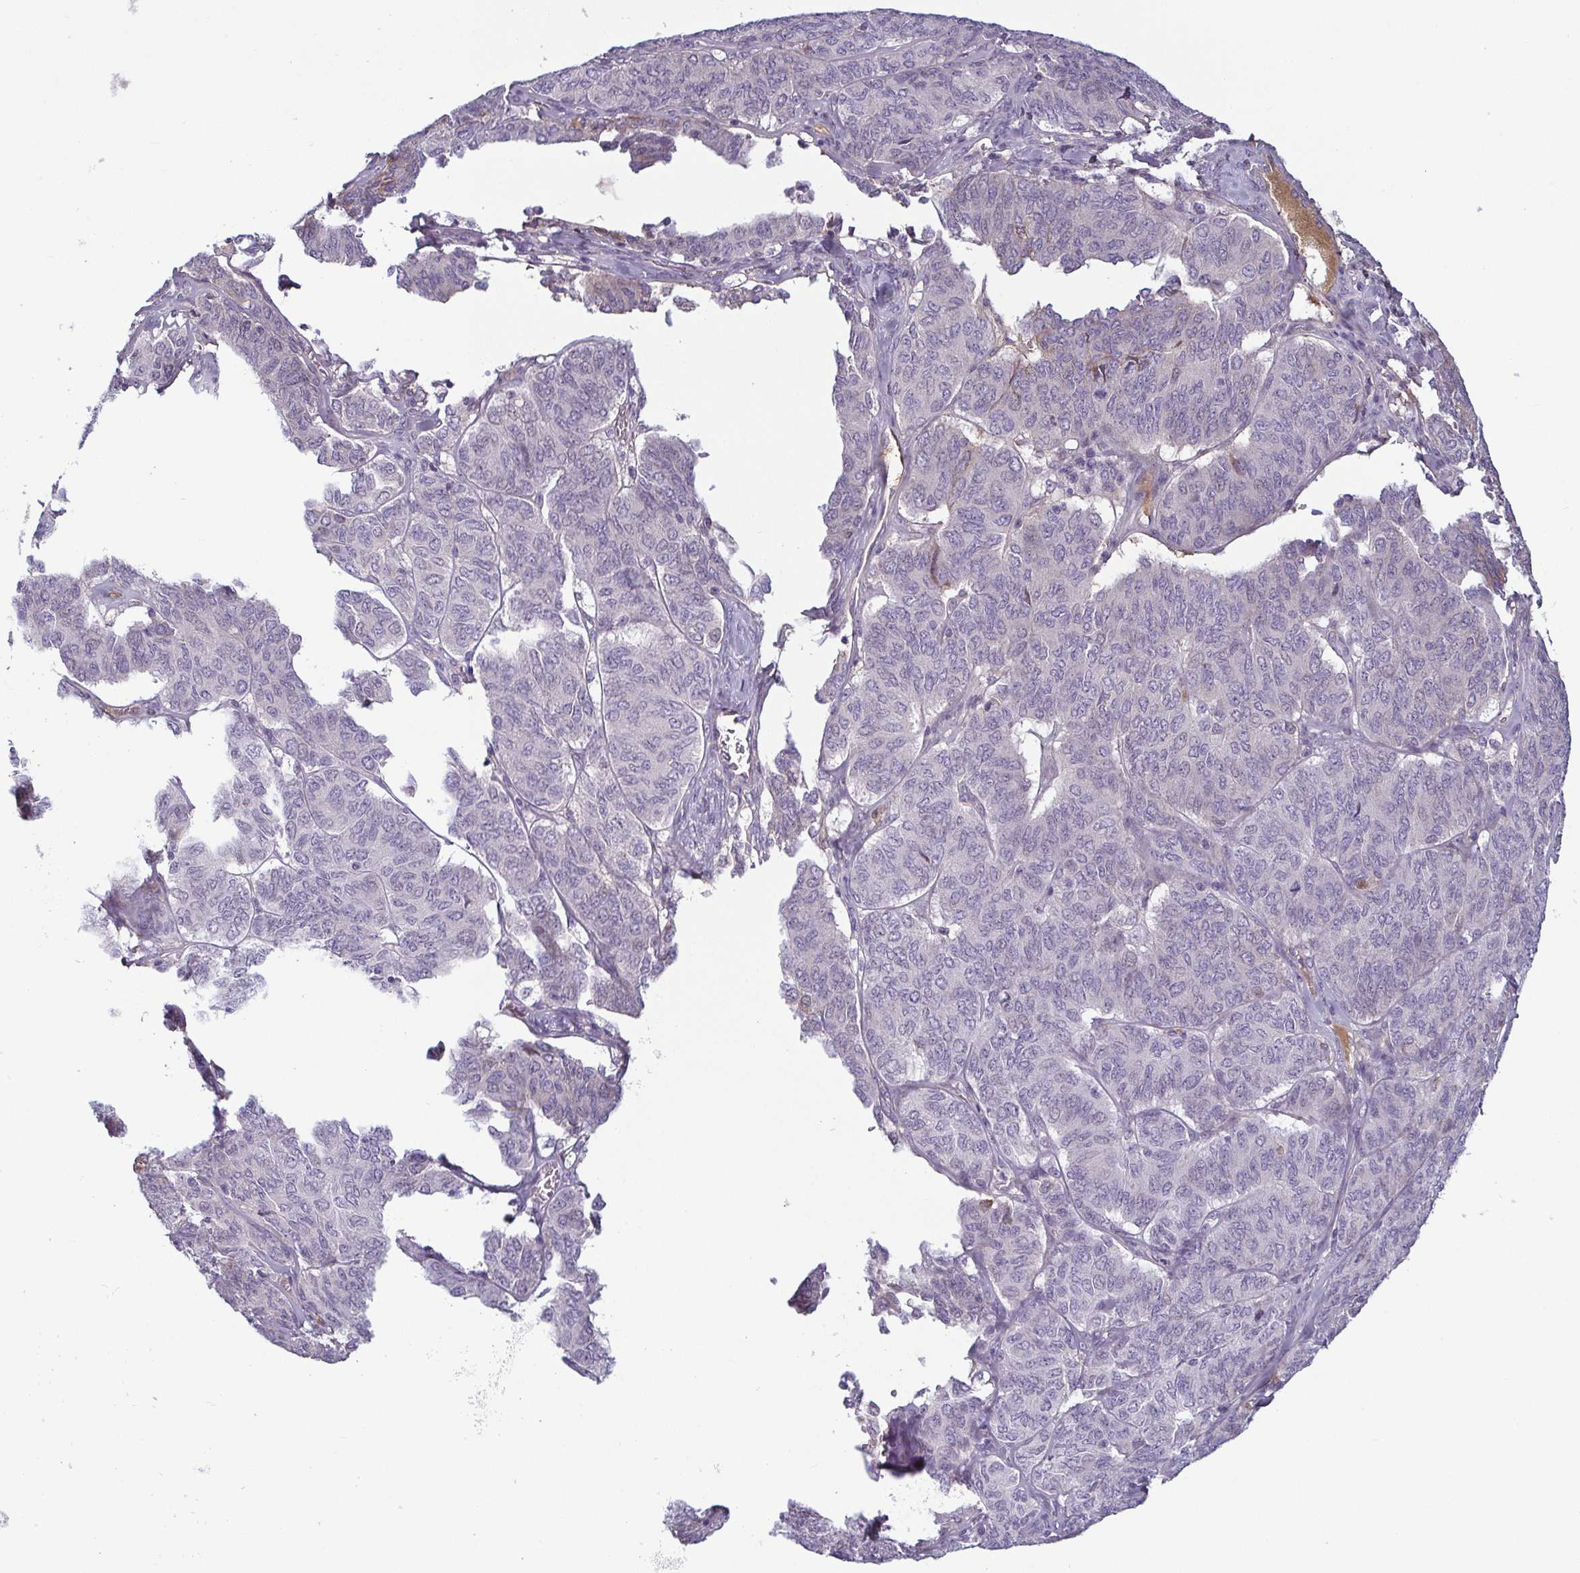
{"staining": {"intensity": "negative", "quantity": "none", "location": "none"}, "tissue": "ovarian cancer", "cell_type": "Tumor cells", "image_type": "cancer", "snomed": [{"axis": "morphology", "description": "Carcinoma, endometroid"}, {"axis": "topography", "description": "Ovary"}], "caption": "High magnification brightfield microscopy of ovarian endometroid carcinoma stained with DAB (3,3'-diaminobenzidine) (brown) and counterstained with hematoxylin (blue): tumor cells show no significant expression.", "gene": "ECM1", "patient": {"sex": "female", "age": 80}}